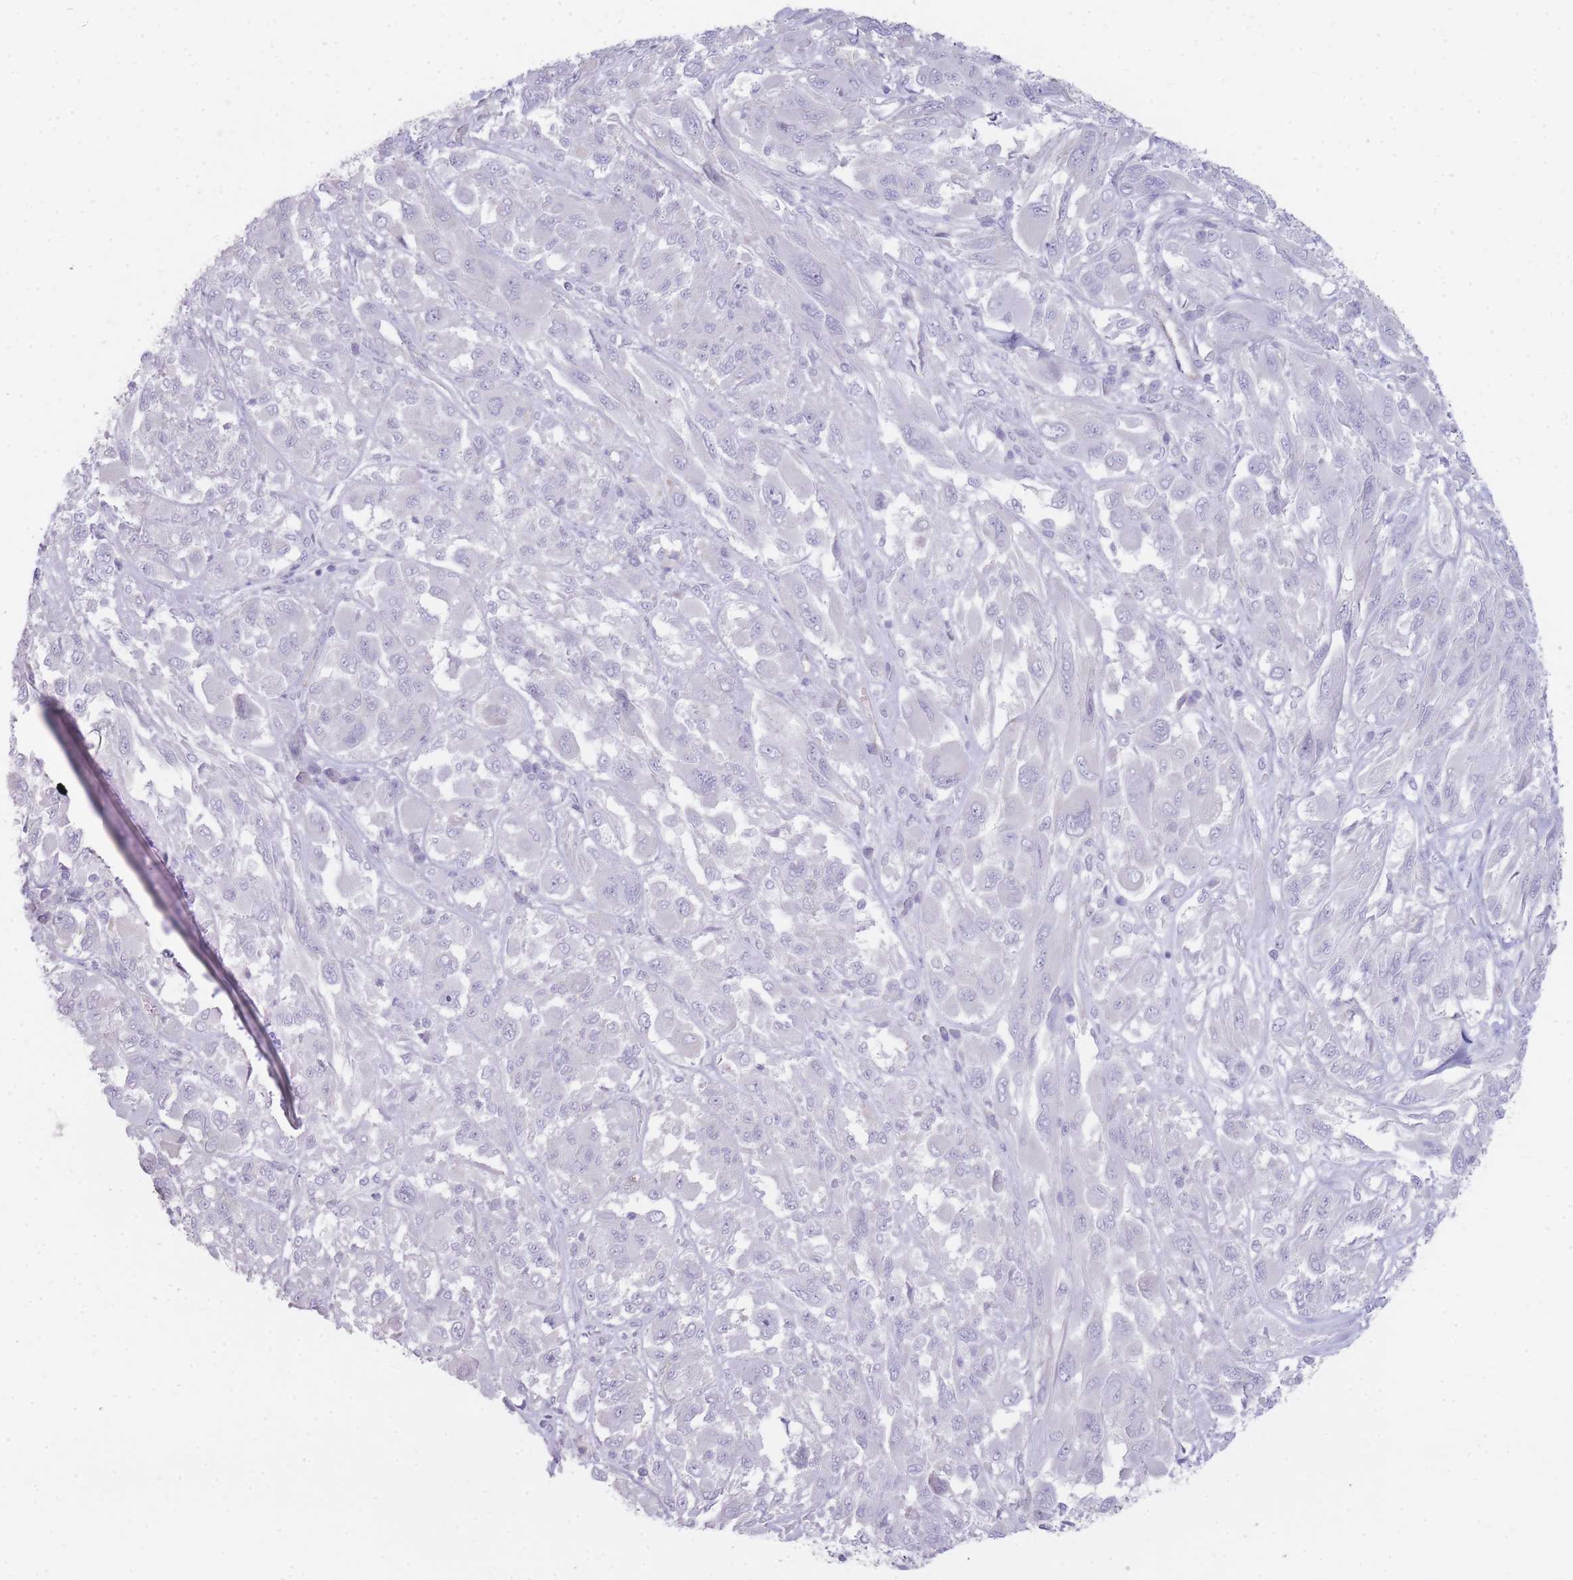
{"staining": {"intensity": "negative", "quantity": "none", "location": "none"}, "tissue": "melanoma", "cell_type": "Tumor cells", "image_type": "cancer", "snomed": [{"axis": "morphology", "description": "Malignant melanoma, NOS"}, {"axis": "topography", "description": "Skin"}], "caption": "This is an IHC photomicrograph of melanoma. There is no expression in tumor cells.", "gene": "UTP14A", "patient": {"sex": "female", "age": 91}}